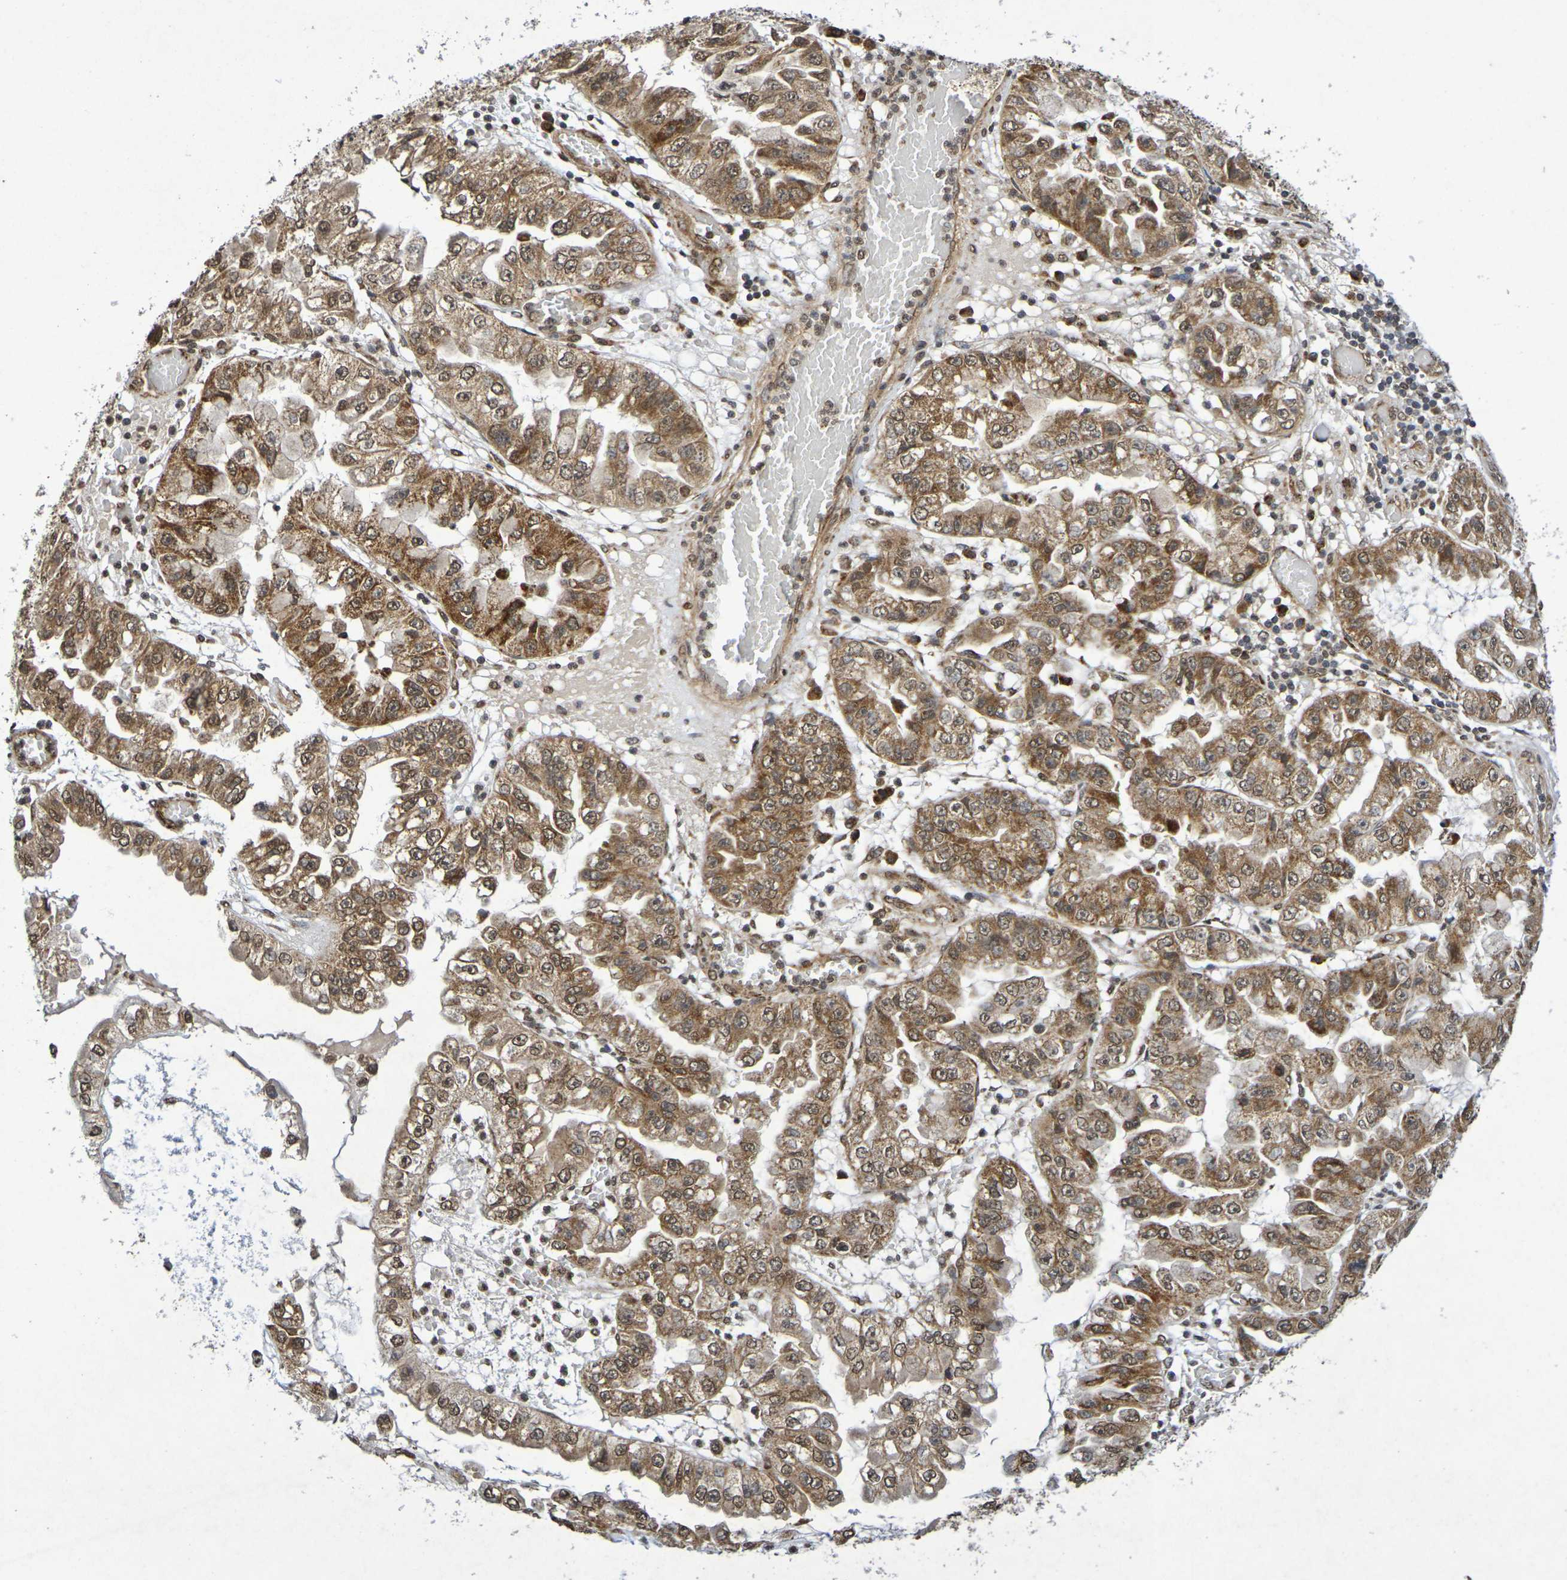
{"staining": {"intensity": "moderate", "quantity": ">75%", "location": "cytoplasmic/membranous,nuclear"}, "tissue": "liver cancer", "cell_type": "Tumor cells", "image_type": "cancer", "snomed": [{"axis": "morphology", "description": "Cholangiocarcinoma"}, {"axis": "topography", "description": "Liver"}], "caption": "IHC of cholangiocarcinoma (liver) shows medium levels of moderate cytoplasmic/membranous and nuclear positivity in approximately >75% of tumor cells.", "gene": "GUCY1A2", "patient": {"sex": "female", "age": 79}}